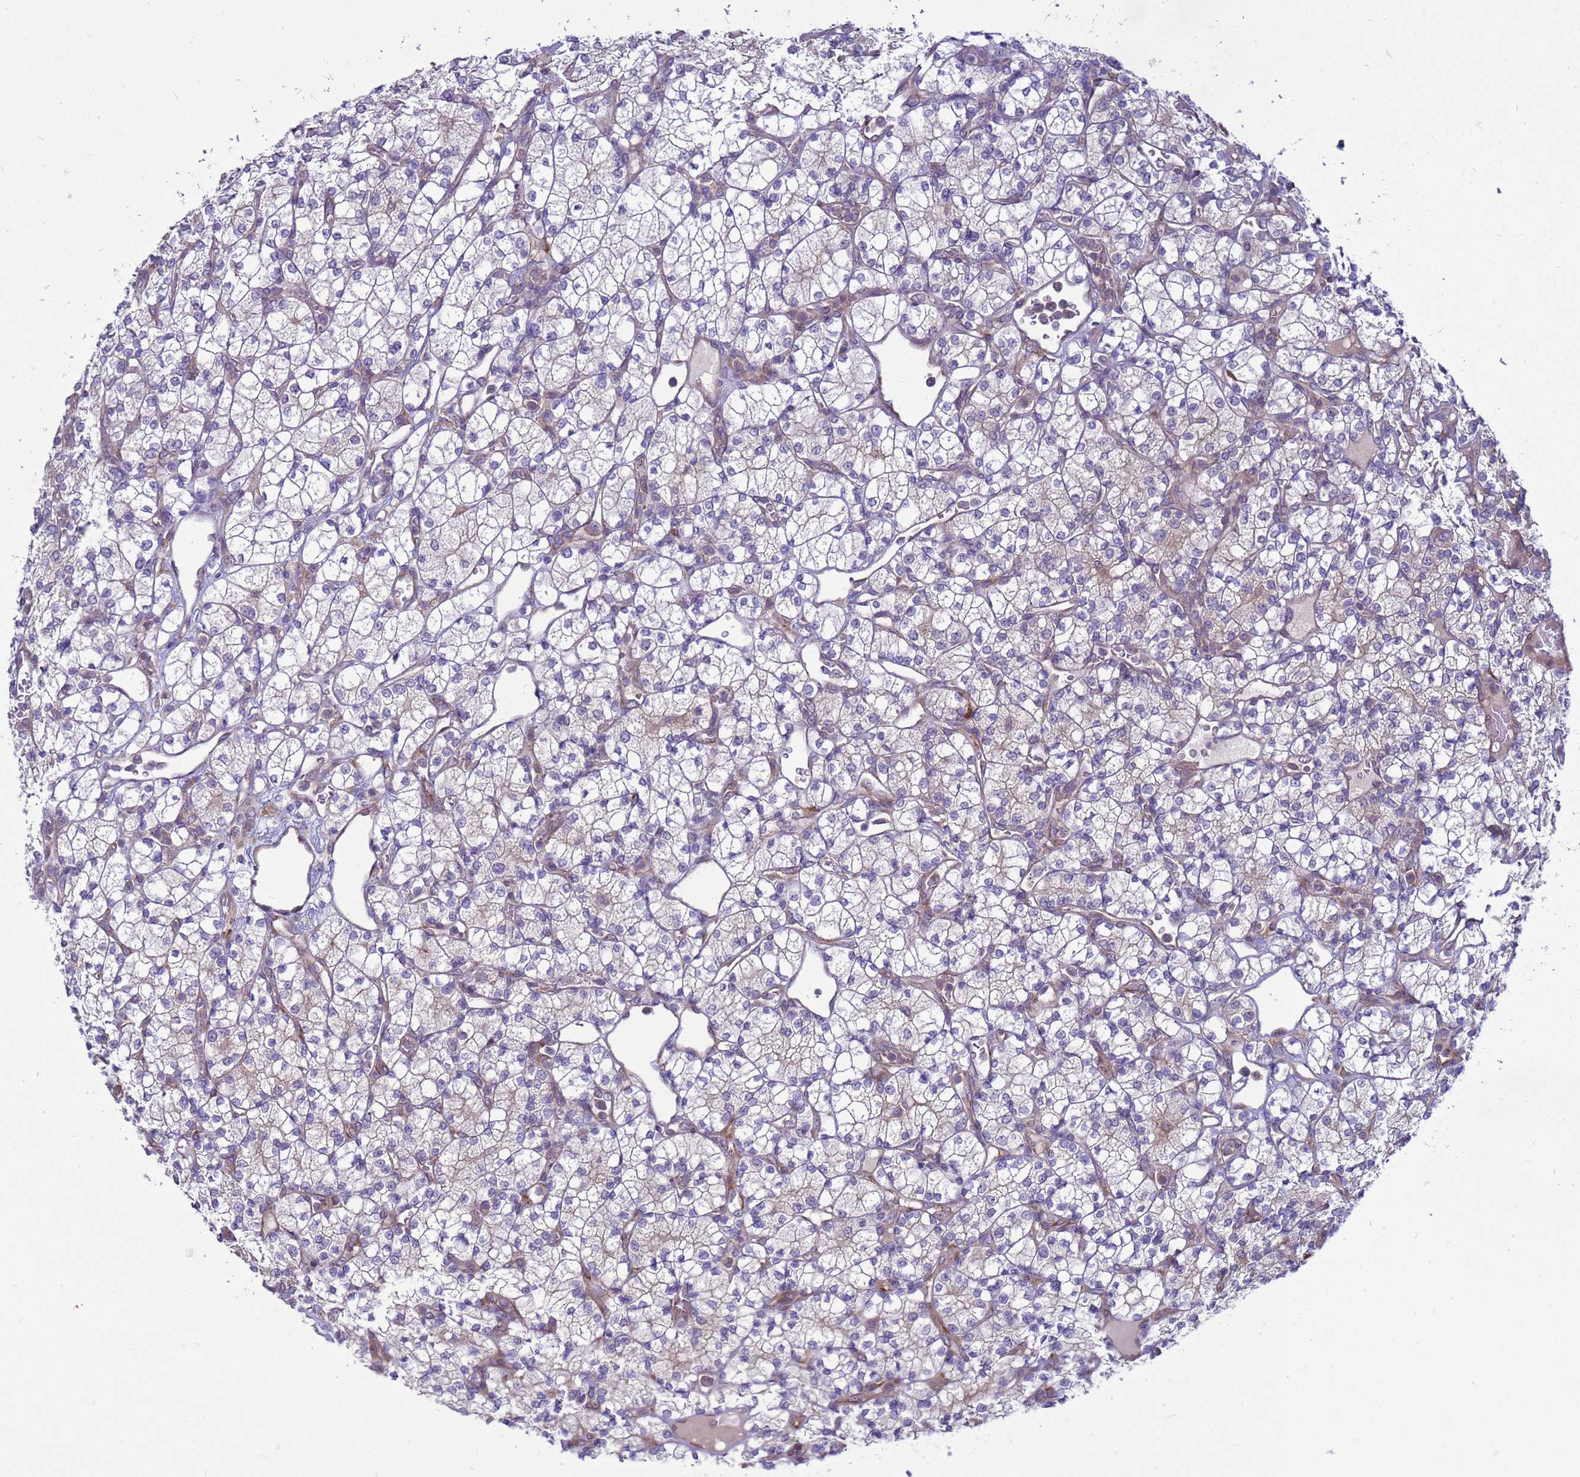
{"staining": {"intensity": "weak", "quantity": "<25%", "location": "cytoplasmic/membranous"}, "tissue": "renal cancer", "cell_type": "Tumor cells", "image_type": "cancer", "snomed": [{"axis": "morphology", "description": "Adenocarcinoma, NOS"}, {"axis": "topography", "description": "Kidney"}], "caption": "Tumor cells are negative for brown protein staining in renal adenocarcinoma. (DAB (3,3'-diaminobenzidine) immunohistochemistry with hematoxylin counter stain).", "gene": "MON1B", "patient": {"sex": "male", "age": 77}}